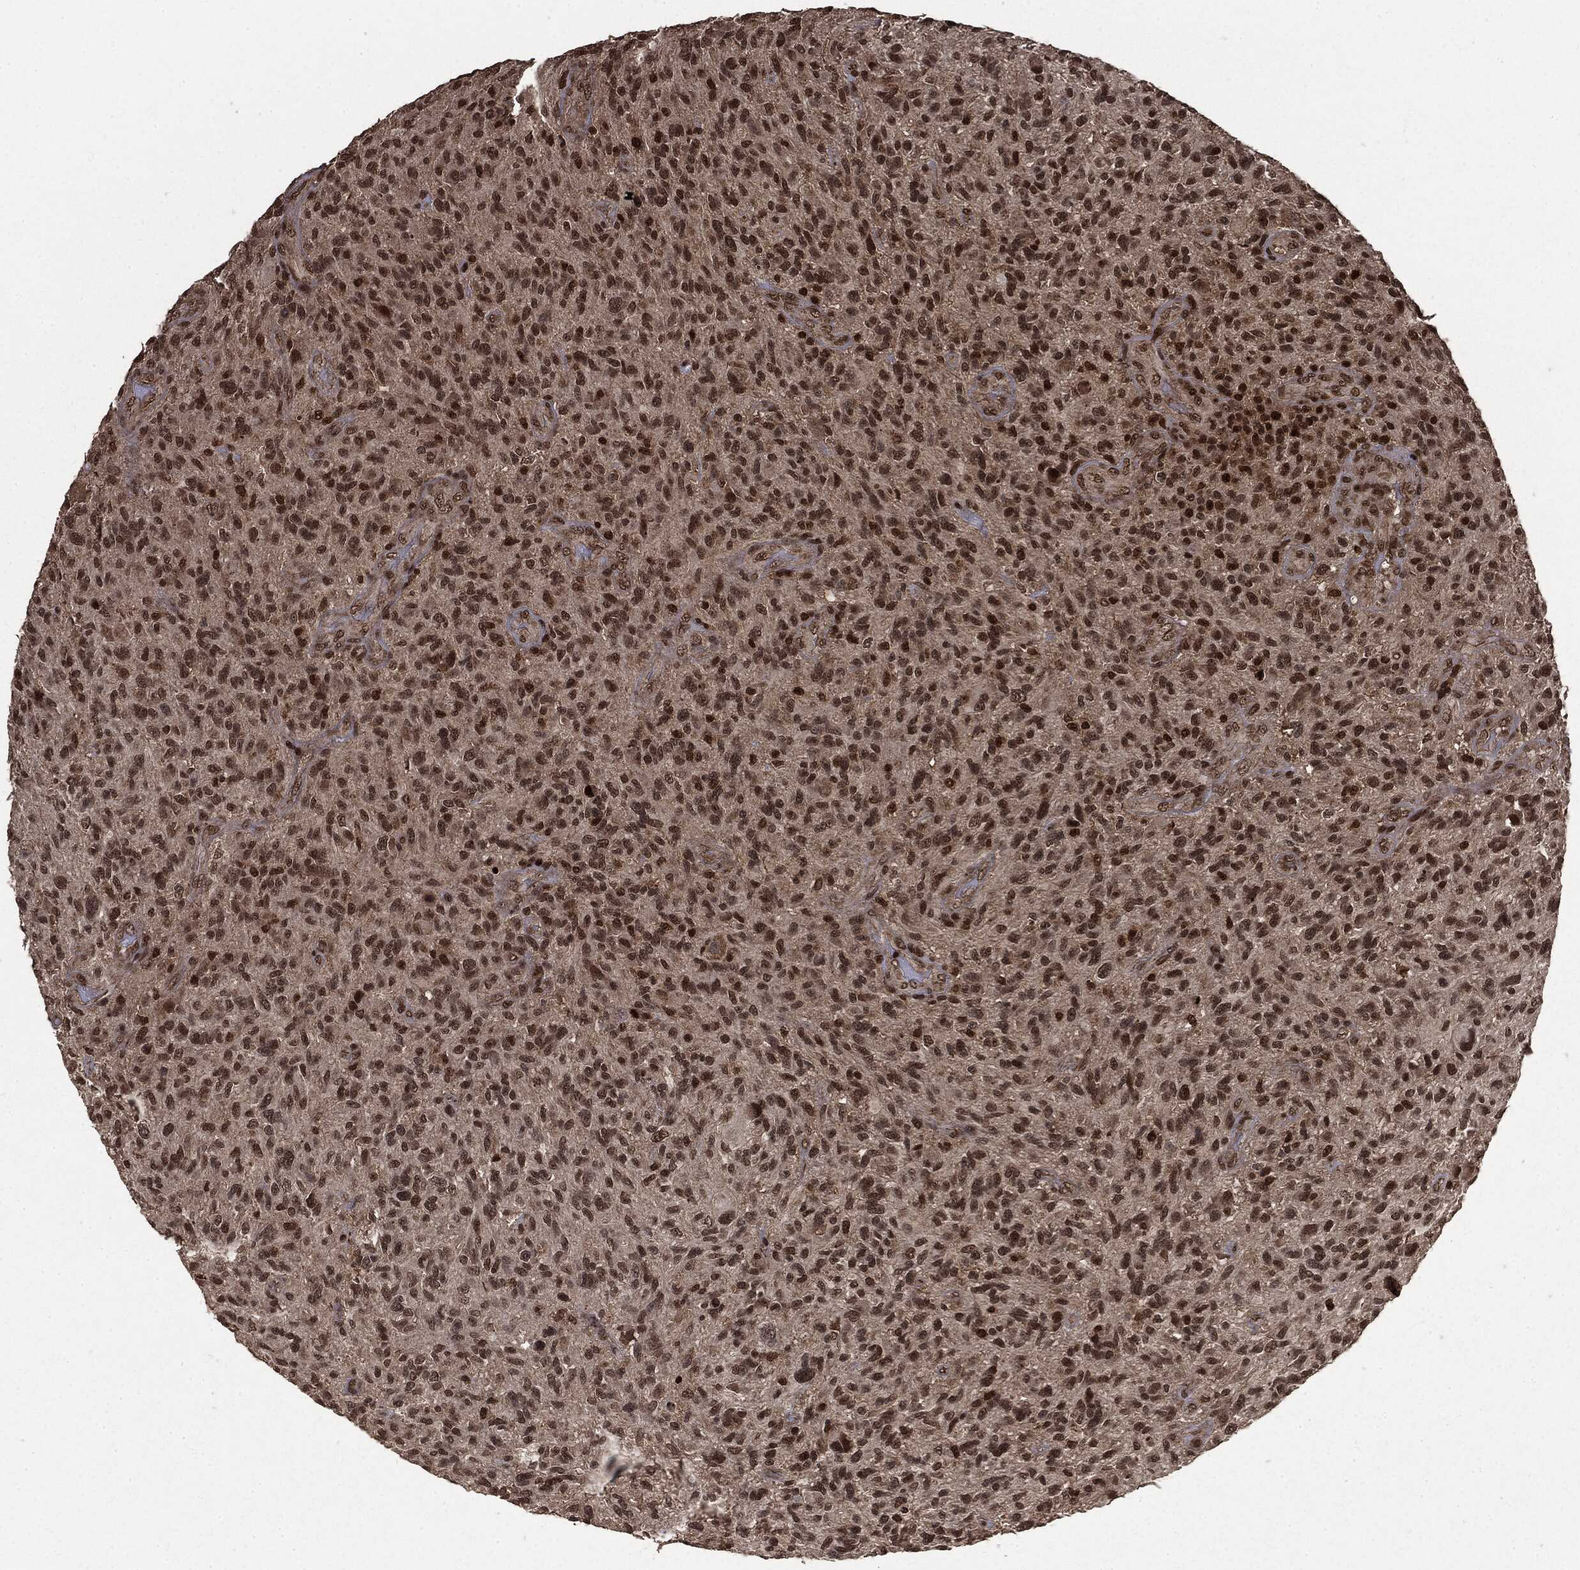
{"staining": {"intensity": "moderate", "quantity": "25%-75%", "location": "nuclear"}, "tissue": "glioma", "cell_type": "Tumor cells", "image_type": "cancer", "snomed": [{"axis": "morphology", "description": "Glioma, malignant, High grade"}, {"axis": "topography", "description": "Brain"}], "caption": "Immunohistochemistry (IHC) (DAB (3,3'-diaminobenzidine)) staining of glioma shows moderate nuclear protein staining in about 25%-75% of tumor cells.", "gene": "CTDP1", "patient": {"sex": "male", "age": 47}}